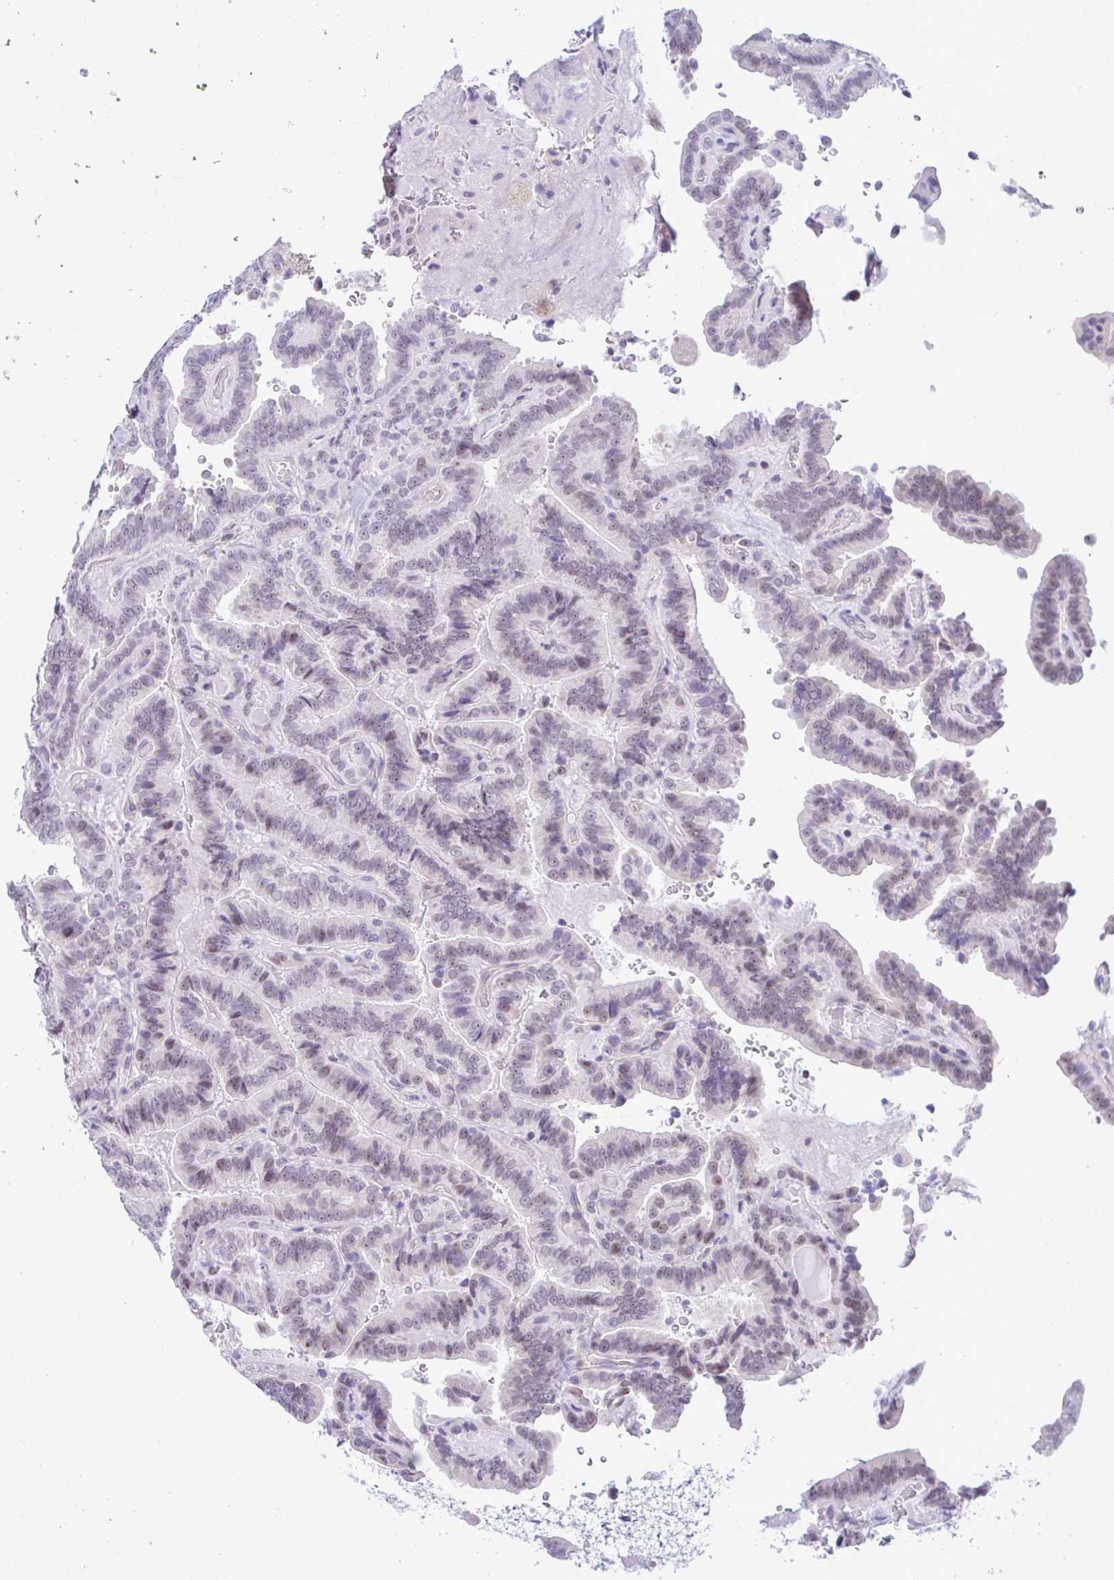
{"staining": {"intensity": "weak", "quantity": "<25%", "location": "nuclear"}, "tissue": "thyroid cancer", "cell_type": "Tumor cells", "image_type": "cancer", "snomed": [{"axis": "morphology", "description": "Papillary adenocarcinoma, NOS"}, {"axis": "topography", "description": "Thyroid gland"}], "caption": "The histopathology image reveals no staining of tumor cells in thyroid cancer.", "gene": "SLC25A51", "patient": {"sex": "male", "age": 61}}